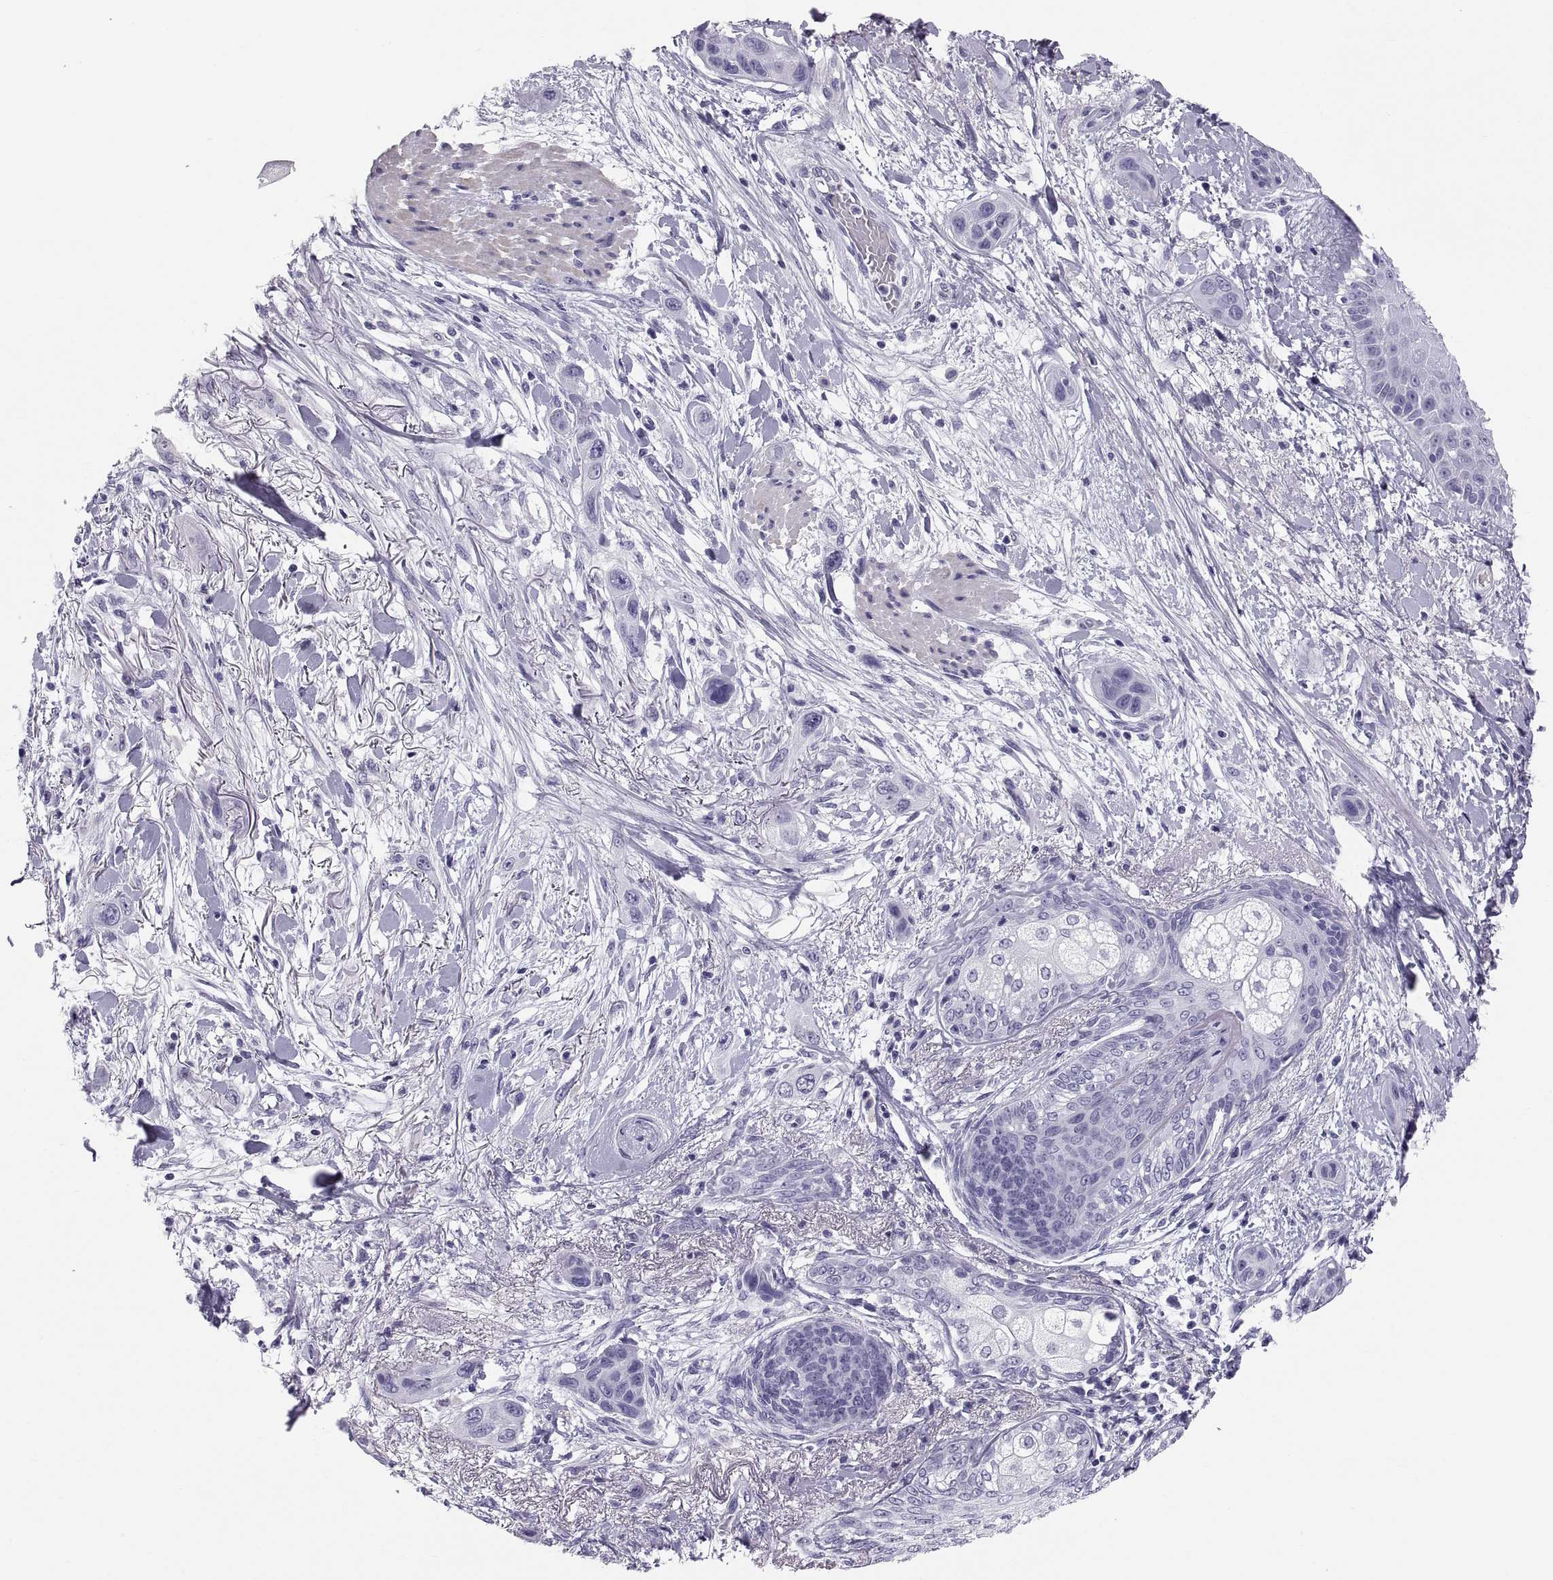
{"staining": {"intensity": "negative", "quantity": "none", "location": "none"}, "tissue": "skin cancer", "cell_type": "Tumor cells", "image_type": "cancer", "snomed": [{"axis": "morphology", "description": "Squamous cell carcinoma, NOS"}, {"axis": "topography", "description": "Skin"}], "caption": "Immunohistochemistry (IHC) photomicrograph of skin cancer stained for a protein (brown), which exhibits no staining in tumor cells.", "gene": "CT47A10", "patient": {"sex": "male", "age": 79}}